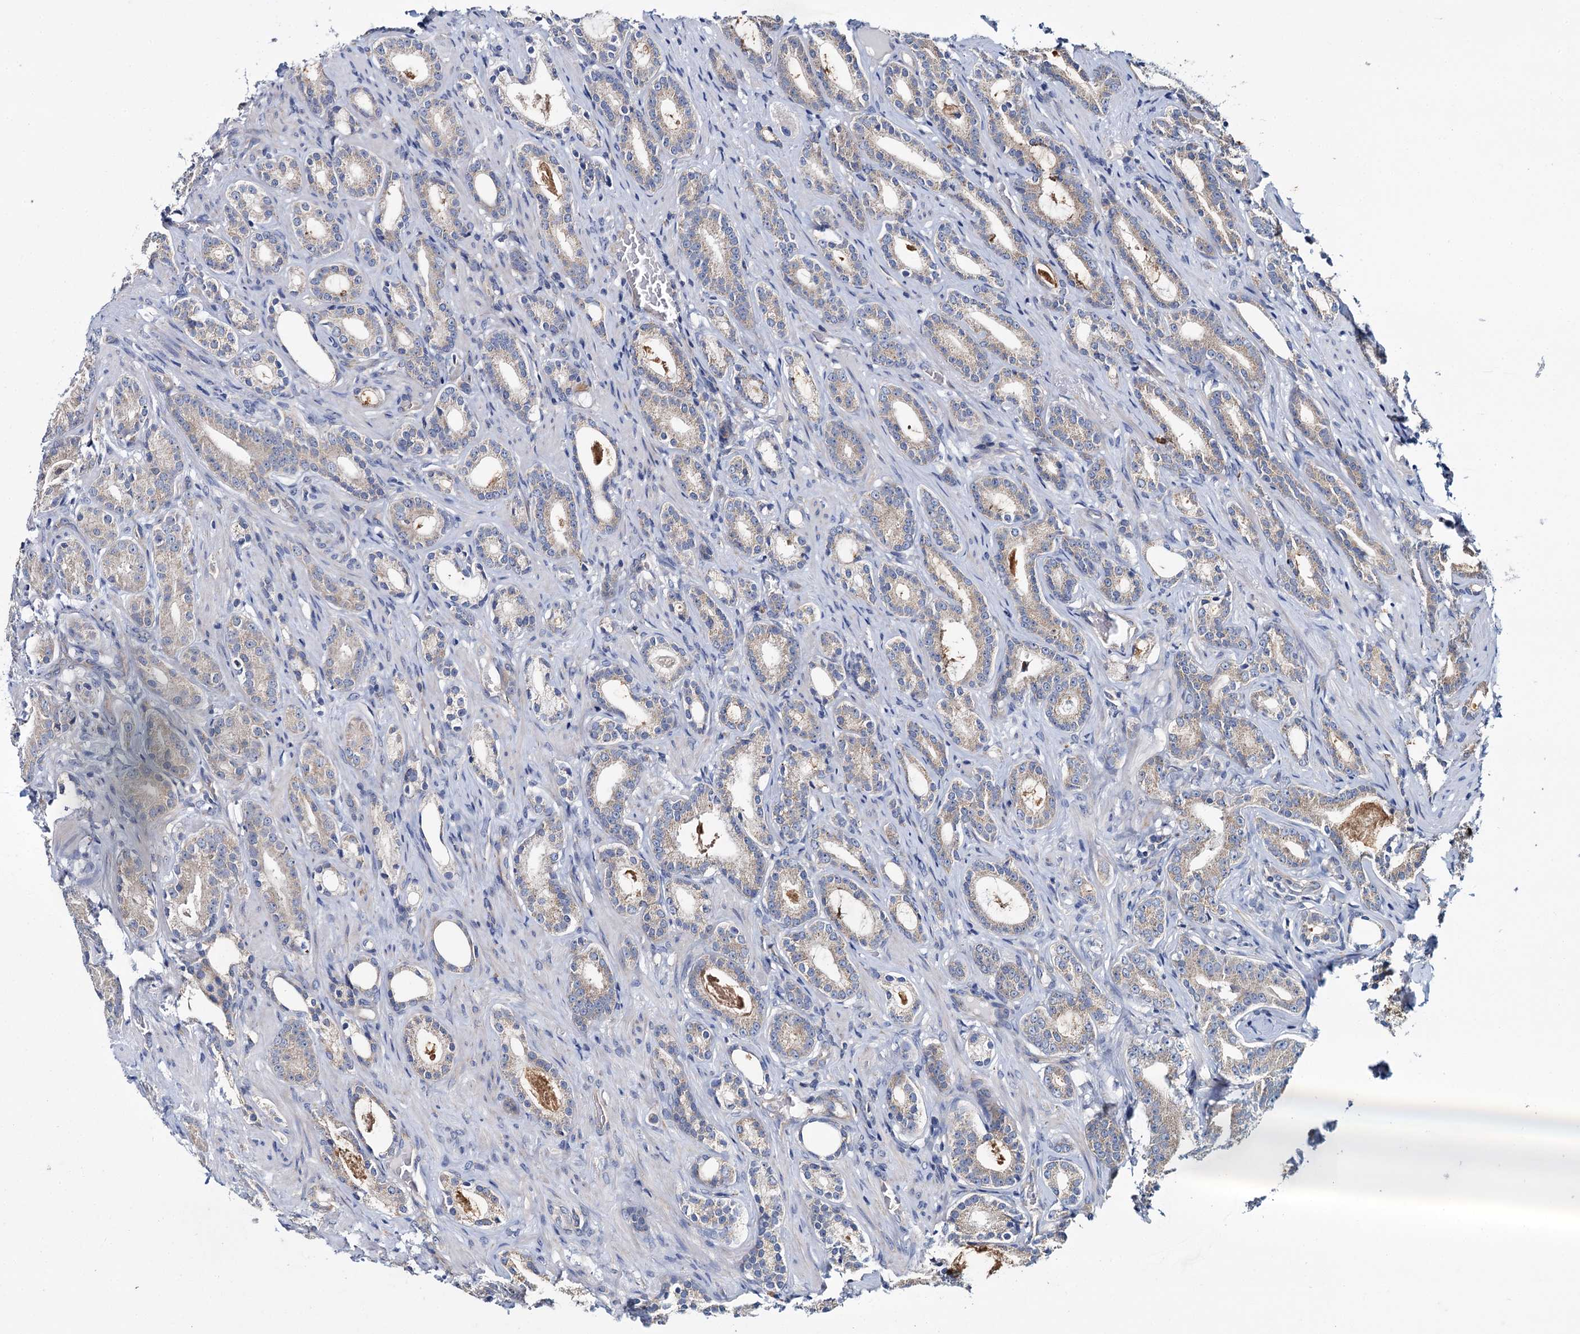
{"staining": {"intensity": "weak", "quantity": "25%-75%", "location": "cytoplasmic/membranous"}, "tissue": "prostate cancer", "cell_type": "Tumor cells", "image_type": "cancer", "snomed": [{"axis": "morphology", "description": "Adenocarcinoma, Low grade"}, {"axis": "topography", "description": "Prostate"}], "caption": "Human low-grade adenocarcinoma (prostate) stained with a brown dye demonstrates weak cytoplasmic/membranous positive positivity in about 25%-75% of tumor cells.", "gene": "CEP295", "patient": {"sex": "male", "age": 71}}